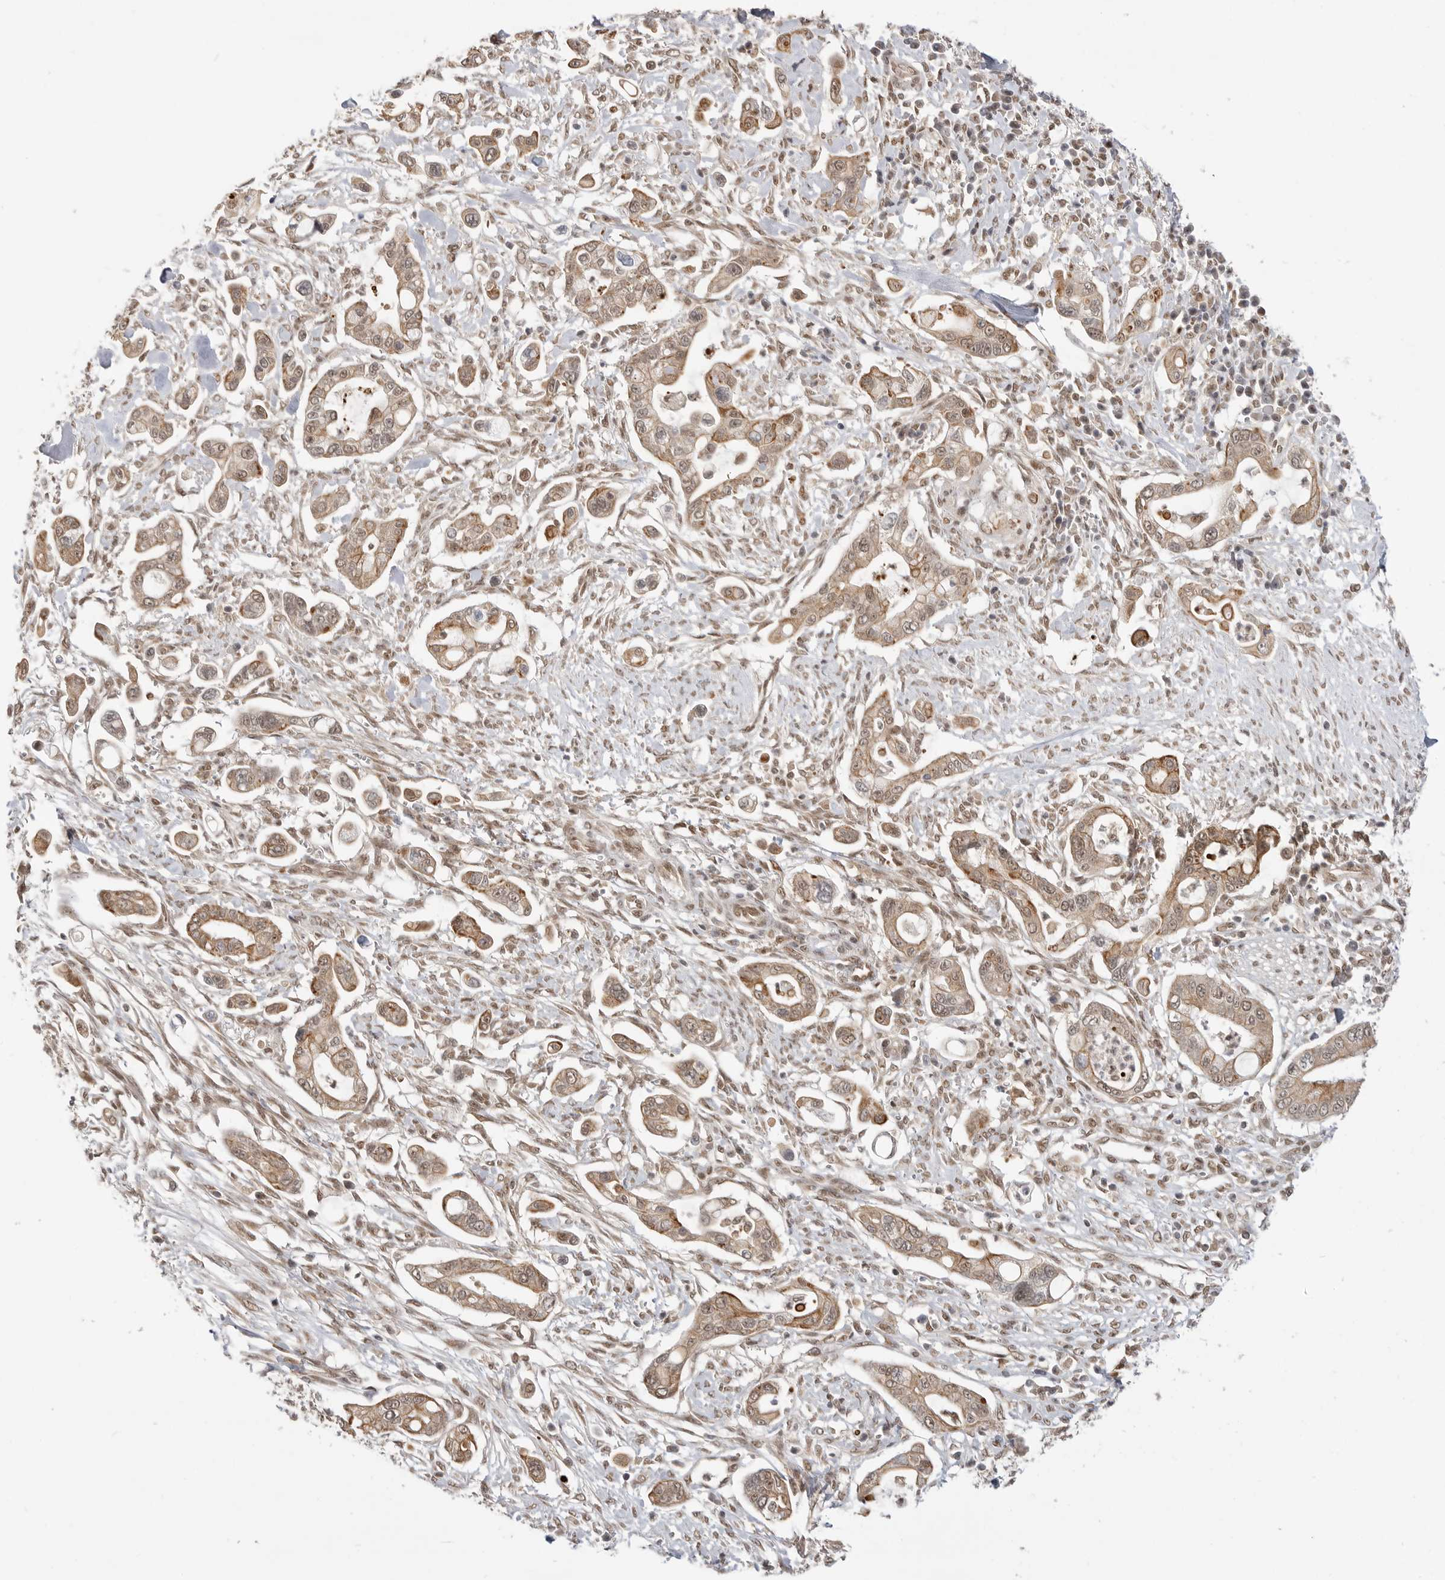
{"staining": {"intensity": "moderate", "quantity": ">75%", "location": "cytoplasmic/membranous"}, "tissue": "pancreatic cancer", "cell_type": "Tumor cells", "image_type": "cancer", "snomed": [{"axis": "morphology", "description": "Adenocarcinoma, NOS"}, {"axis": "topography", "description": "Pancreas"}], "caption": "IHC histopathology image of neoplastic tissue: pancreatic adenocarcinoma stained using IHC shows medium levels of moderate protein expression localized specifically in the cytoplasmic/membranous of tumor cells, appearing as a cytoplasmic/membranous brown color.", "gene": "ALKAL1", "patient": {"sex": "male", "age": 68}}